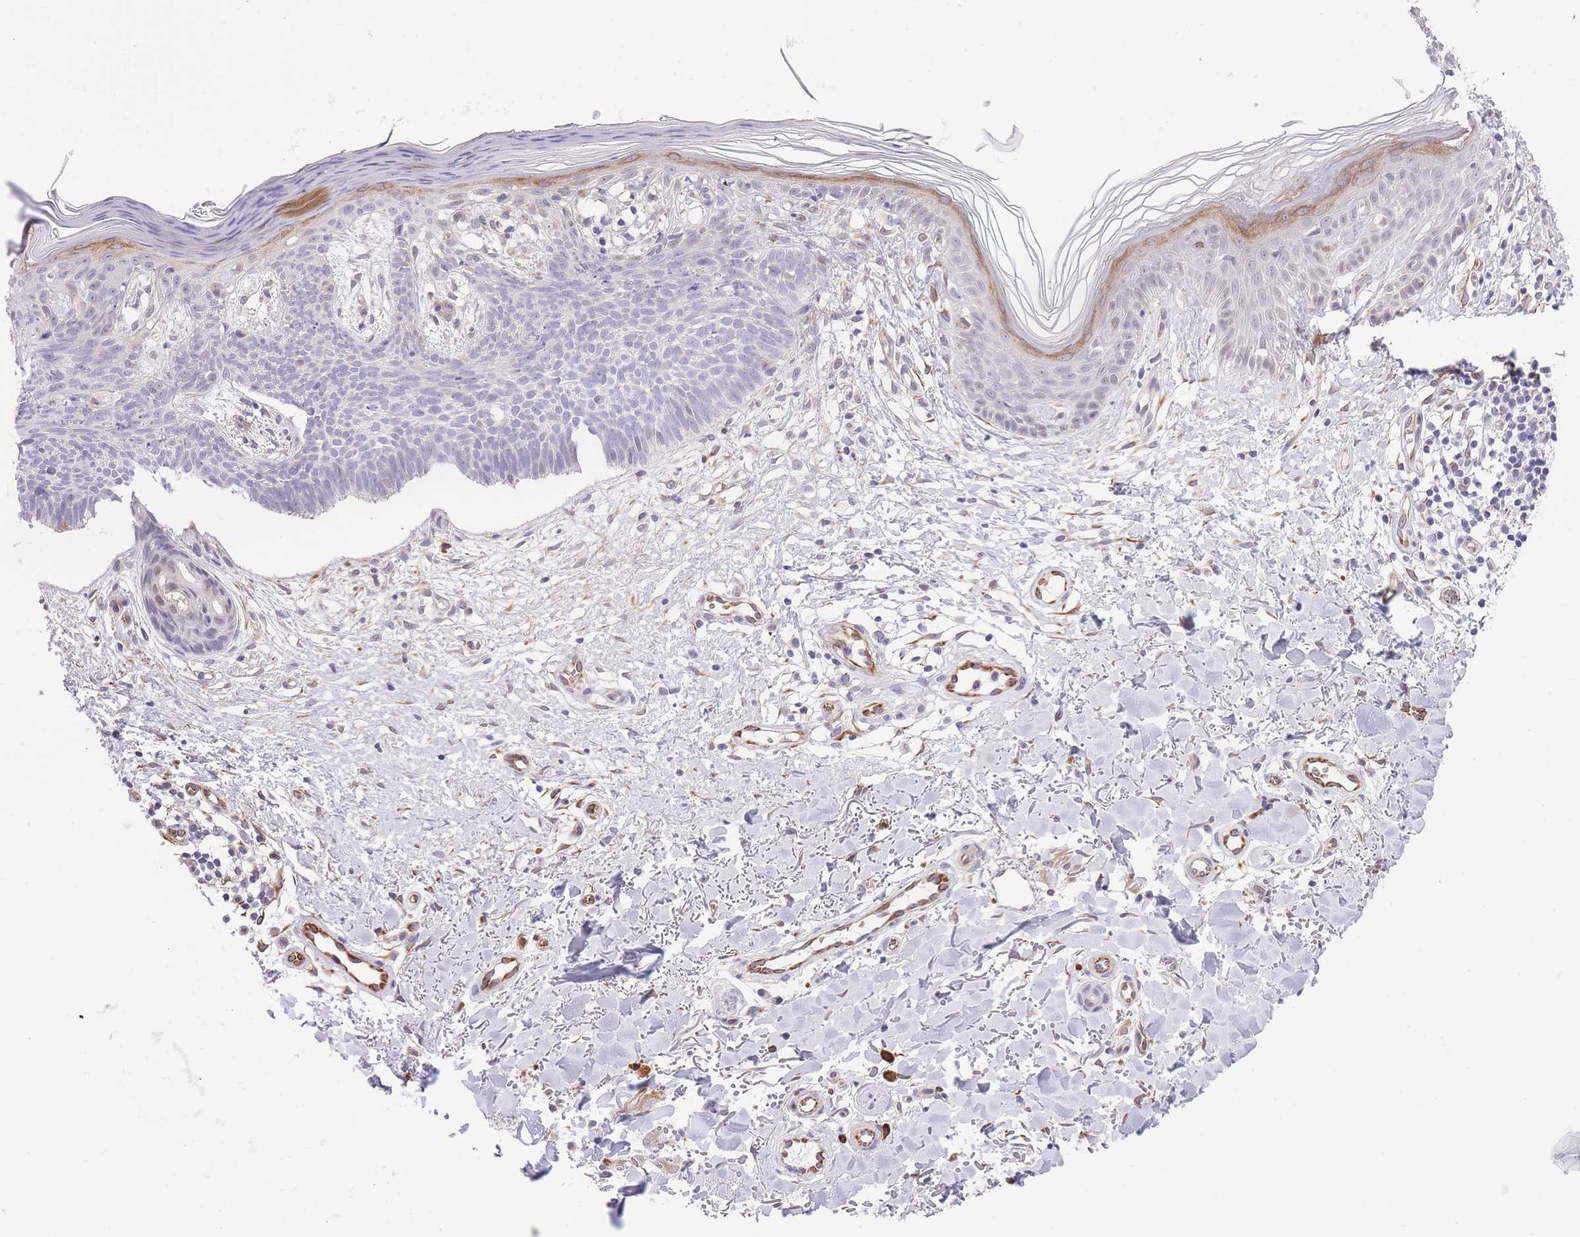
{"staining": {"intensity": "negative", "quantity": "none", "location": "none"}, "tissue": "skin cancer", "cell_type": "Tumor cells", "image_type": "cancer", "snomed": [{"axis": "morphology", "description": "Basal cell carcinoma"}, {"axis": "topography", "description": "Skin"}], "caption": "Basal cell carcinoma (skin) was stained to show a protein in brown. There is no significant expression in tumor cells.", "gene": "MEIOSIN", "patient": {"sex": "male", "age": 78}}